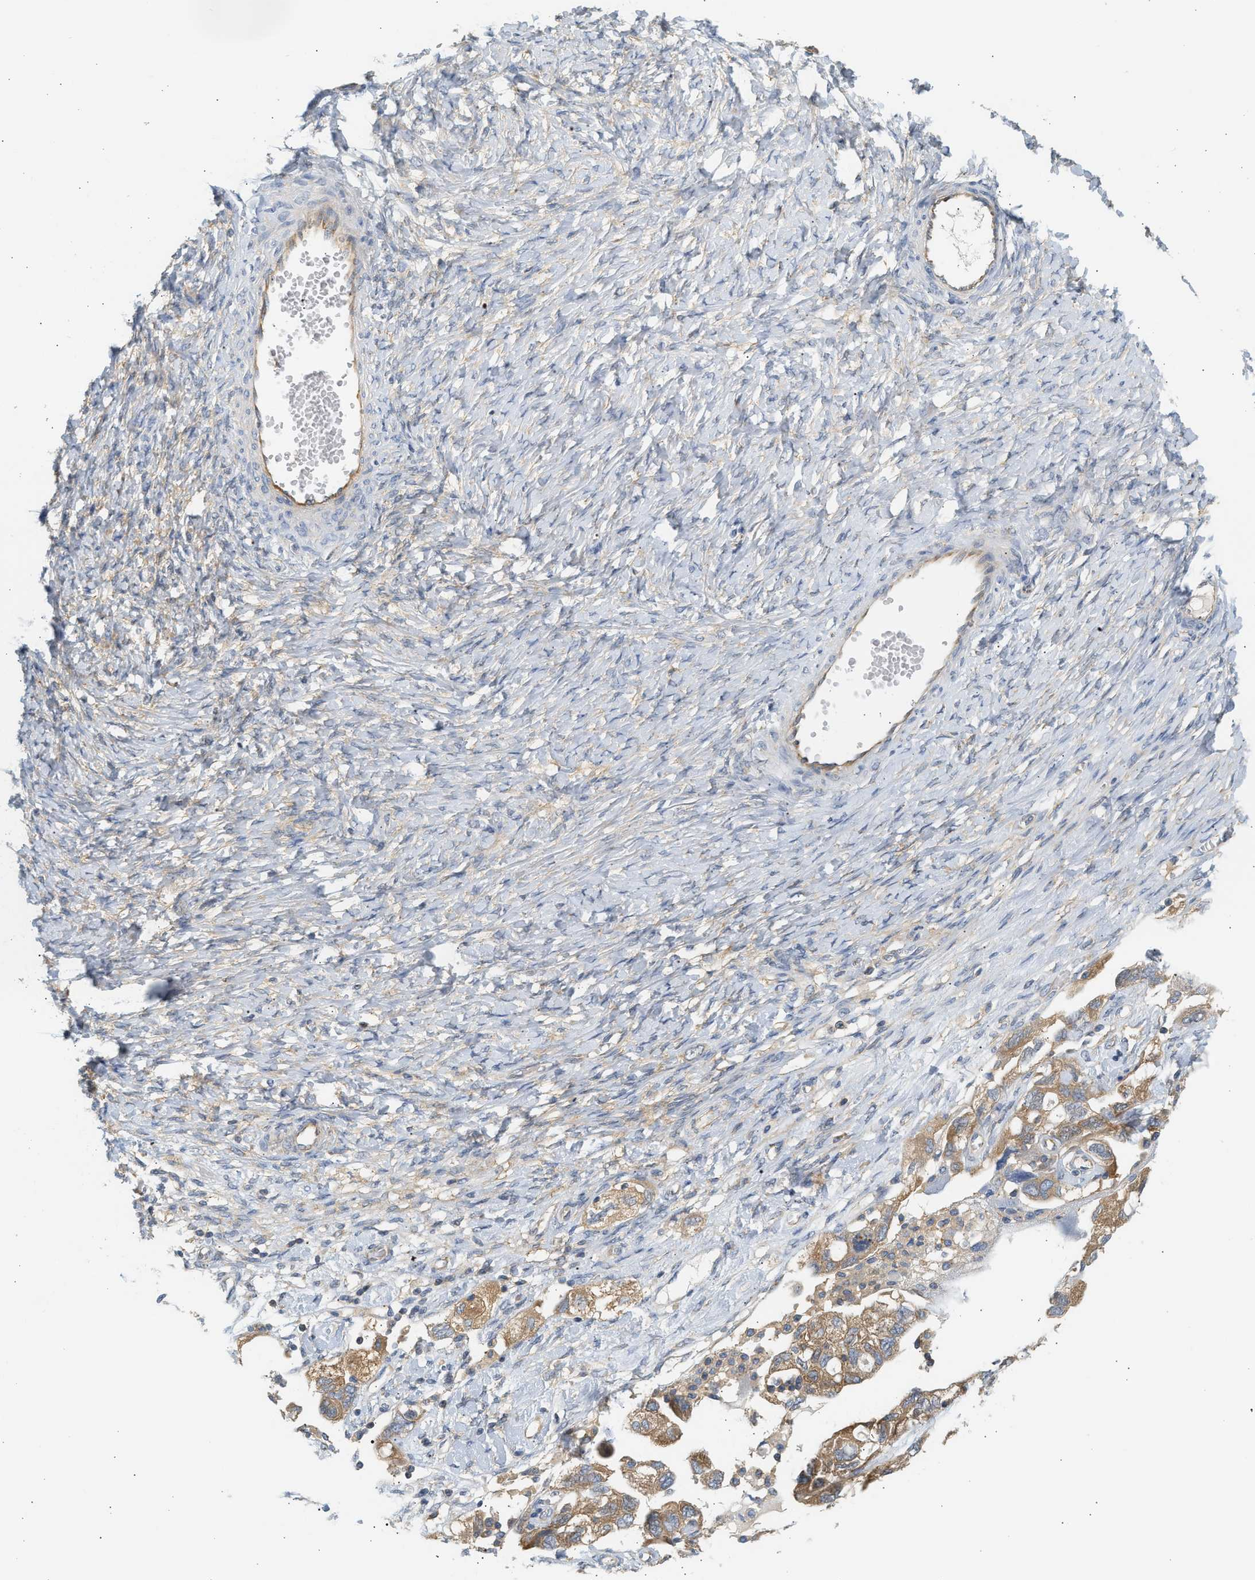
{"staining": {"intensity": "moderate", "quantity": ">75%", "location": "cytoplasmic/membranous"}, "tissue": "ovarian cancer", "cell_type": "Tumor cells", "image_type": "cancer", "snomed": [{"axis": "morphology", "description": "Carcinoma, NOS"}, {"axis": "morphology", "description": "Cystadenocarcinoma, serous, NOS"}, {"axis": "topography", "description": "Ovary"}], "caption": "Immunohistochemistry (DAB) staining of ovarian serous cystadenocarcinoma exhibits moderate cytoplasmic/membranous protein staining in approximately >75% of tumor cells.", "gene": "PAFAH1B1", "patient": {"sex": "female", "age": 69}}